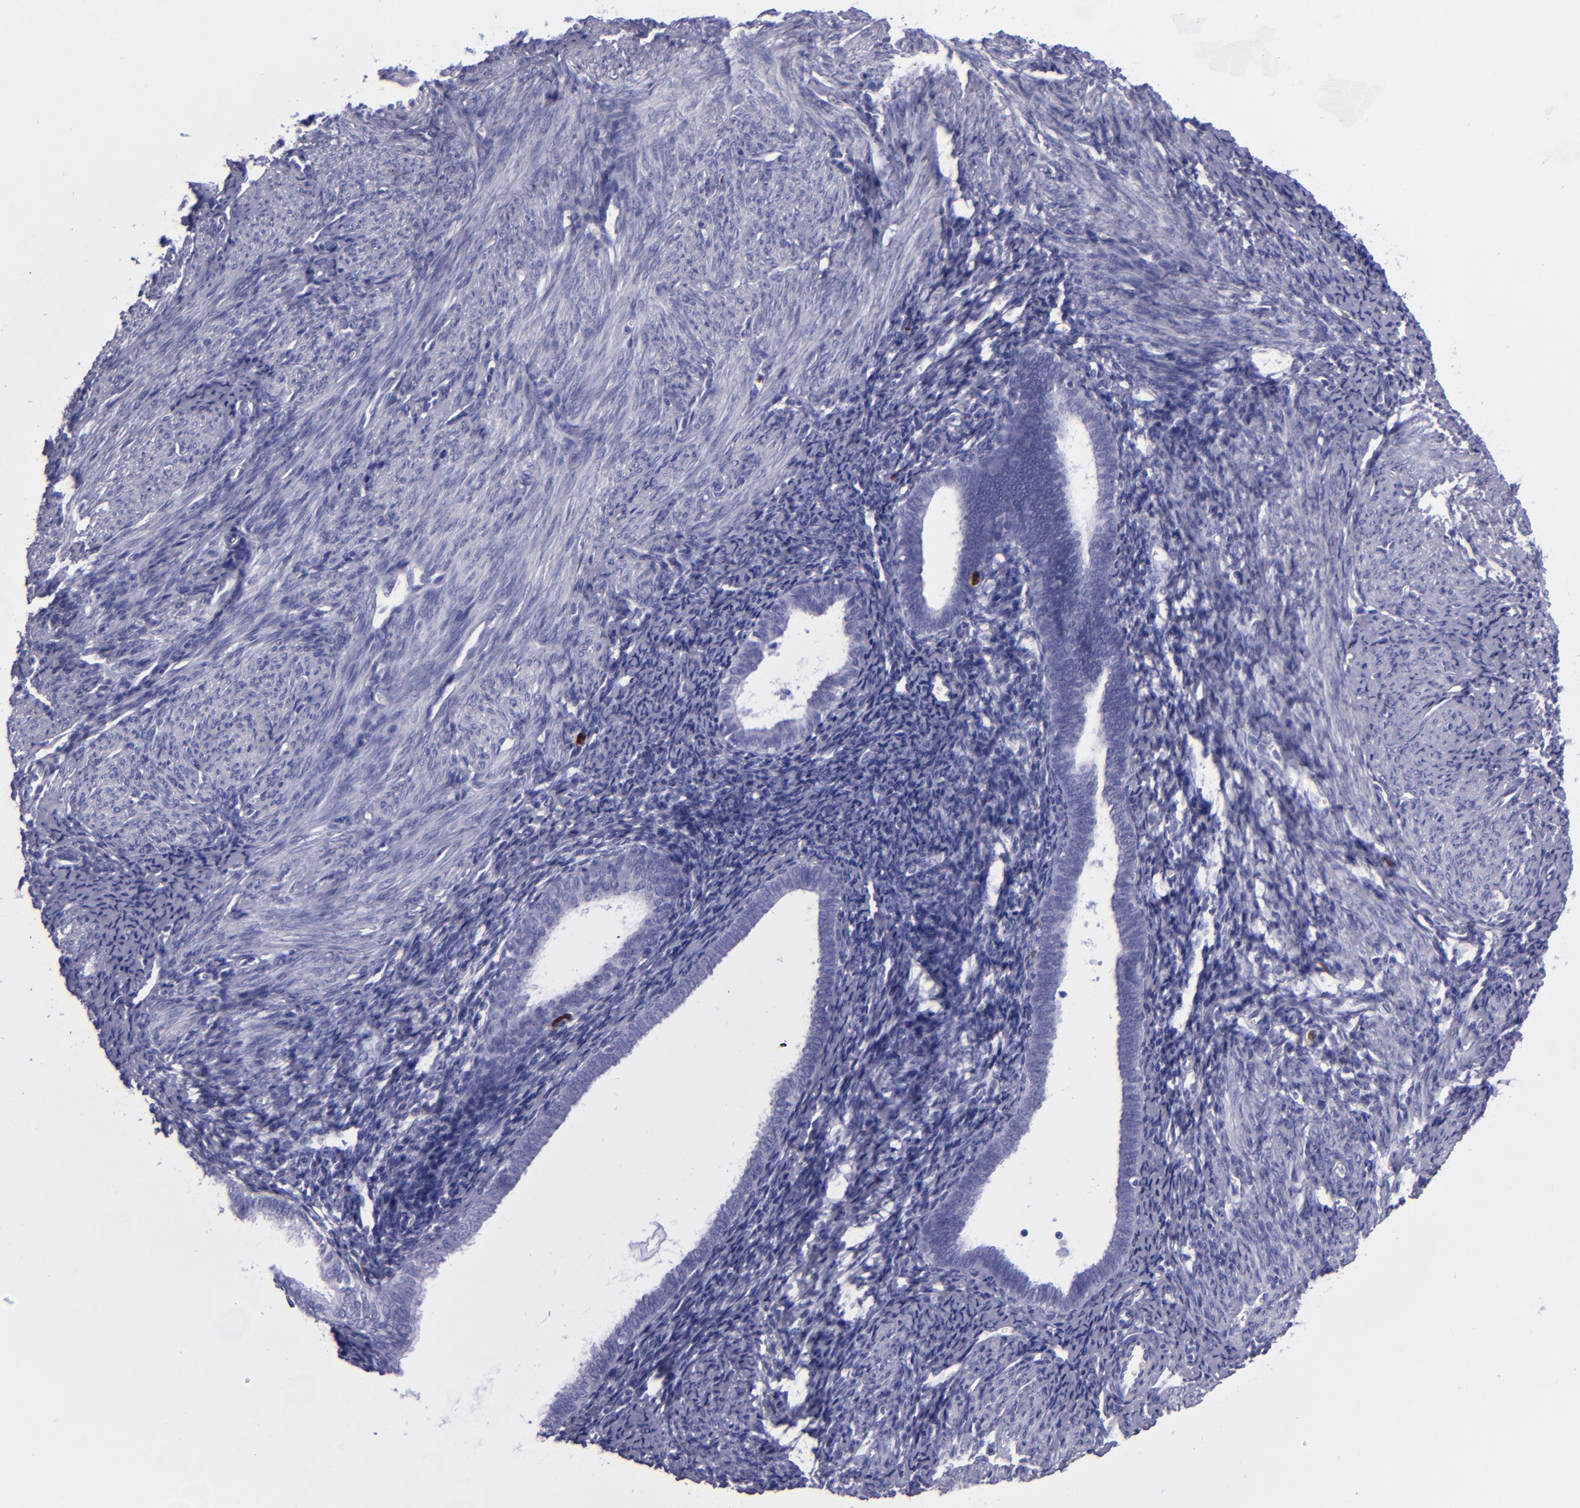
{"staining": {"intensity": "strong", "quantity": "<25%", "location": "nuclear"}, "tissue": "endometrium", "cell_type": "Cells in endometrial stroma", "image_type": "normal", "snomed": [{"axis": "morphology", "description": "Normal tissue, NOS"}, {"axis": "topography", "description": "Smooth muscle"}, {"axis": "topography", "description": "Endometrium"}], "caption": "Endometrium stained for a protein (brown) demonstrates strong nuclear positive expression in approximately <25% of cells in endometrial stroma.", "gene": "TOP2A", "patient": {"sex": "female", "age": 57}}